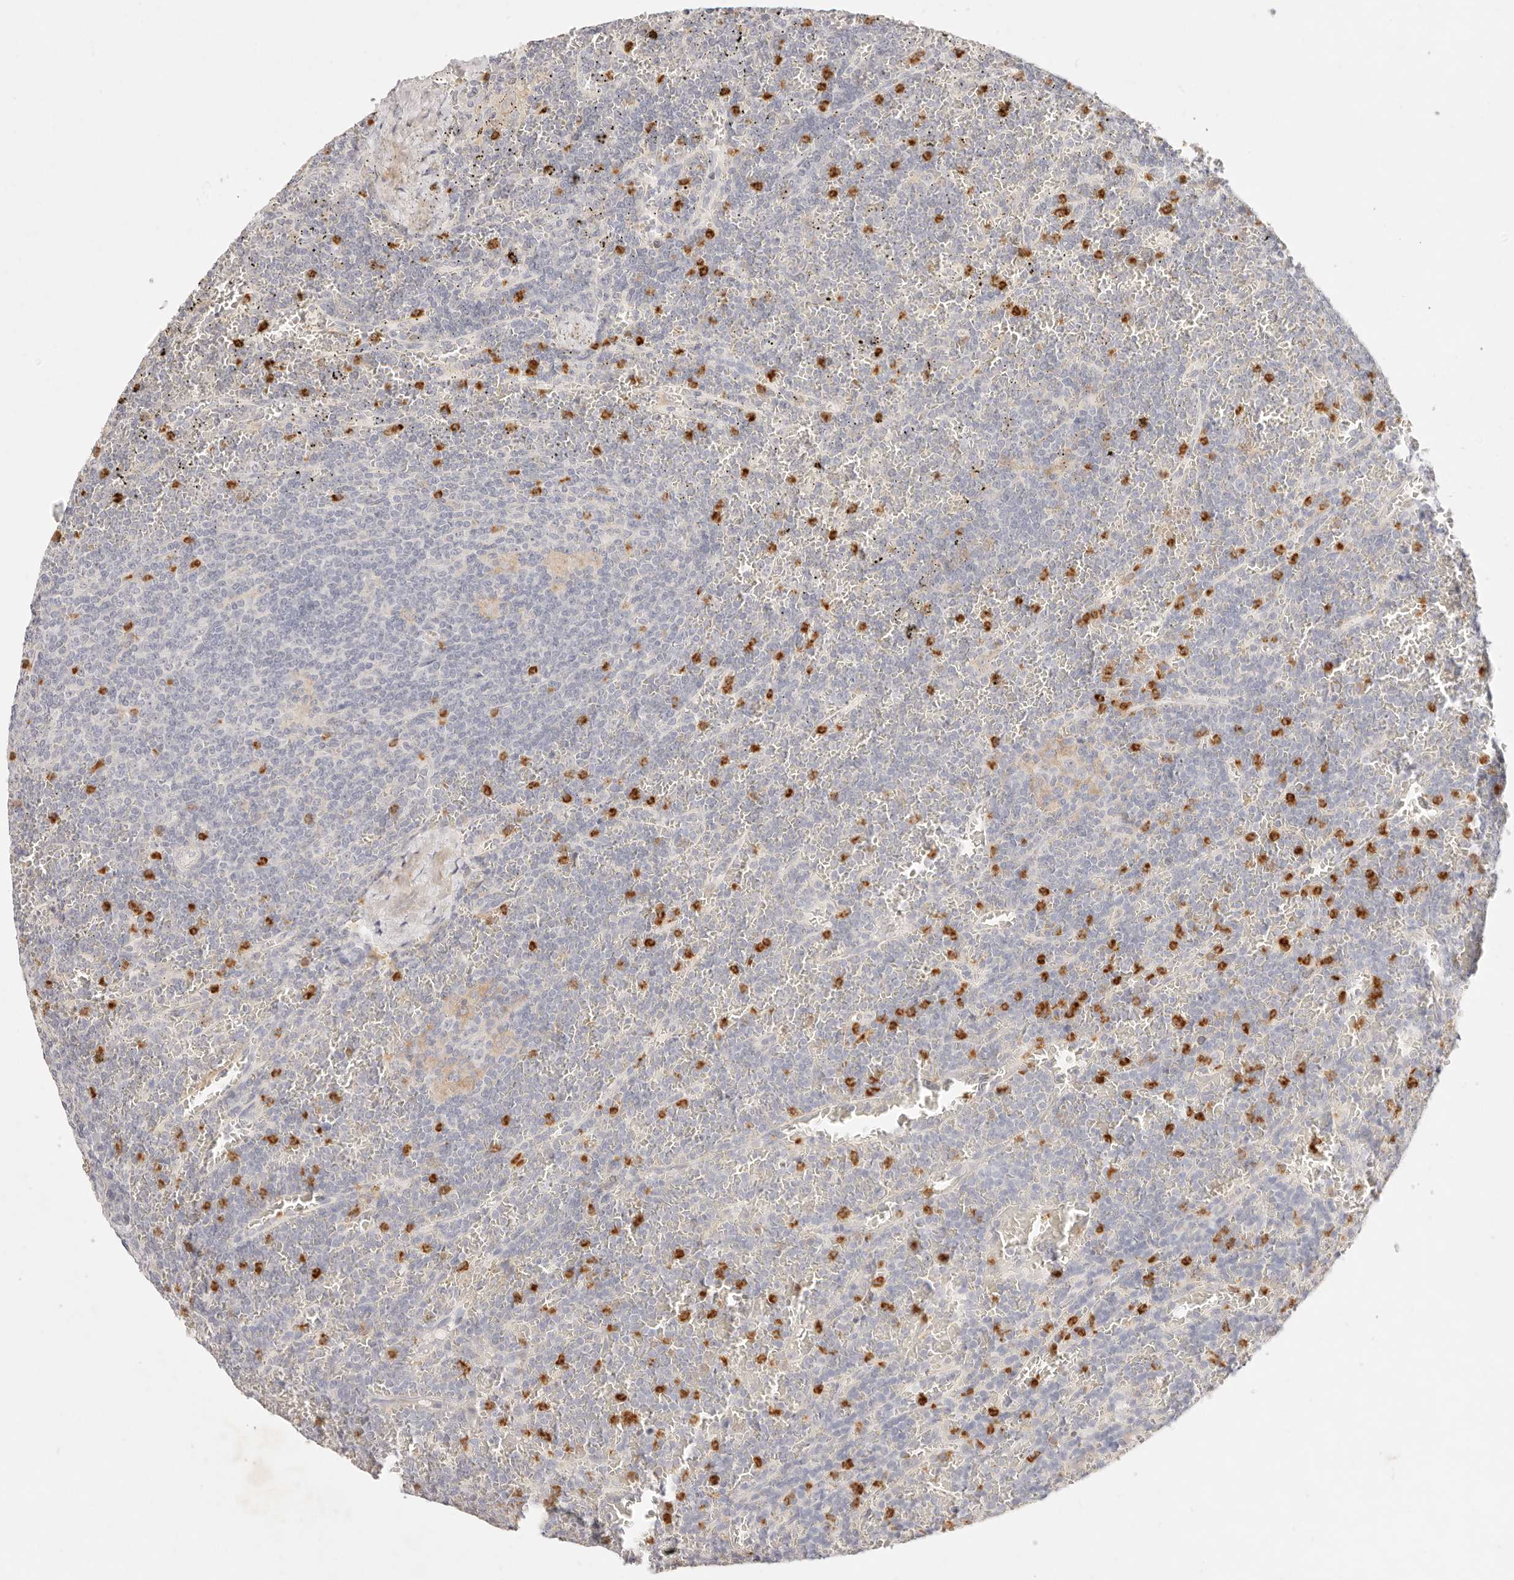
{"staining": {"intensity": "negative", "quantity": "none", "location": "none"}, "tissue": "lymphoma", "cell_type": "Tumor cells", "image_type": "cancer", "snomed": [{"axis": "morphology", "description": "Malignant lymphoma, non-Hodgkin's type, Low grade"}, {"axis": "topography", "description": "Spleen"}], "caption": "This is an immunohistochemistry (IHC) image of human malignant lymphoma, non-Hodgkin's type (low-grade). There is no expression in tumor cells.", "gene": "GPR84", "patient": {"sex": "female", "age": 19}}